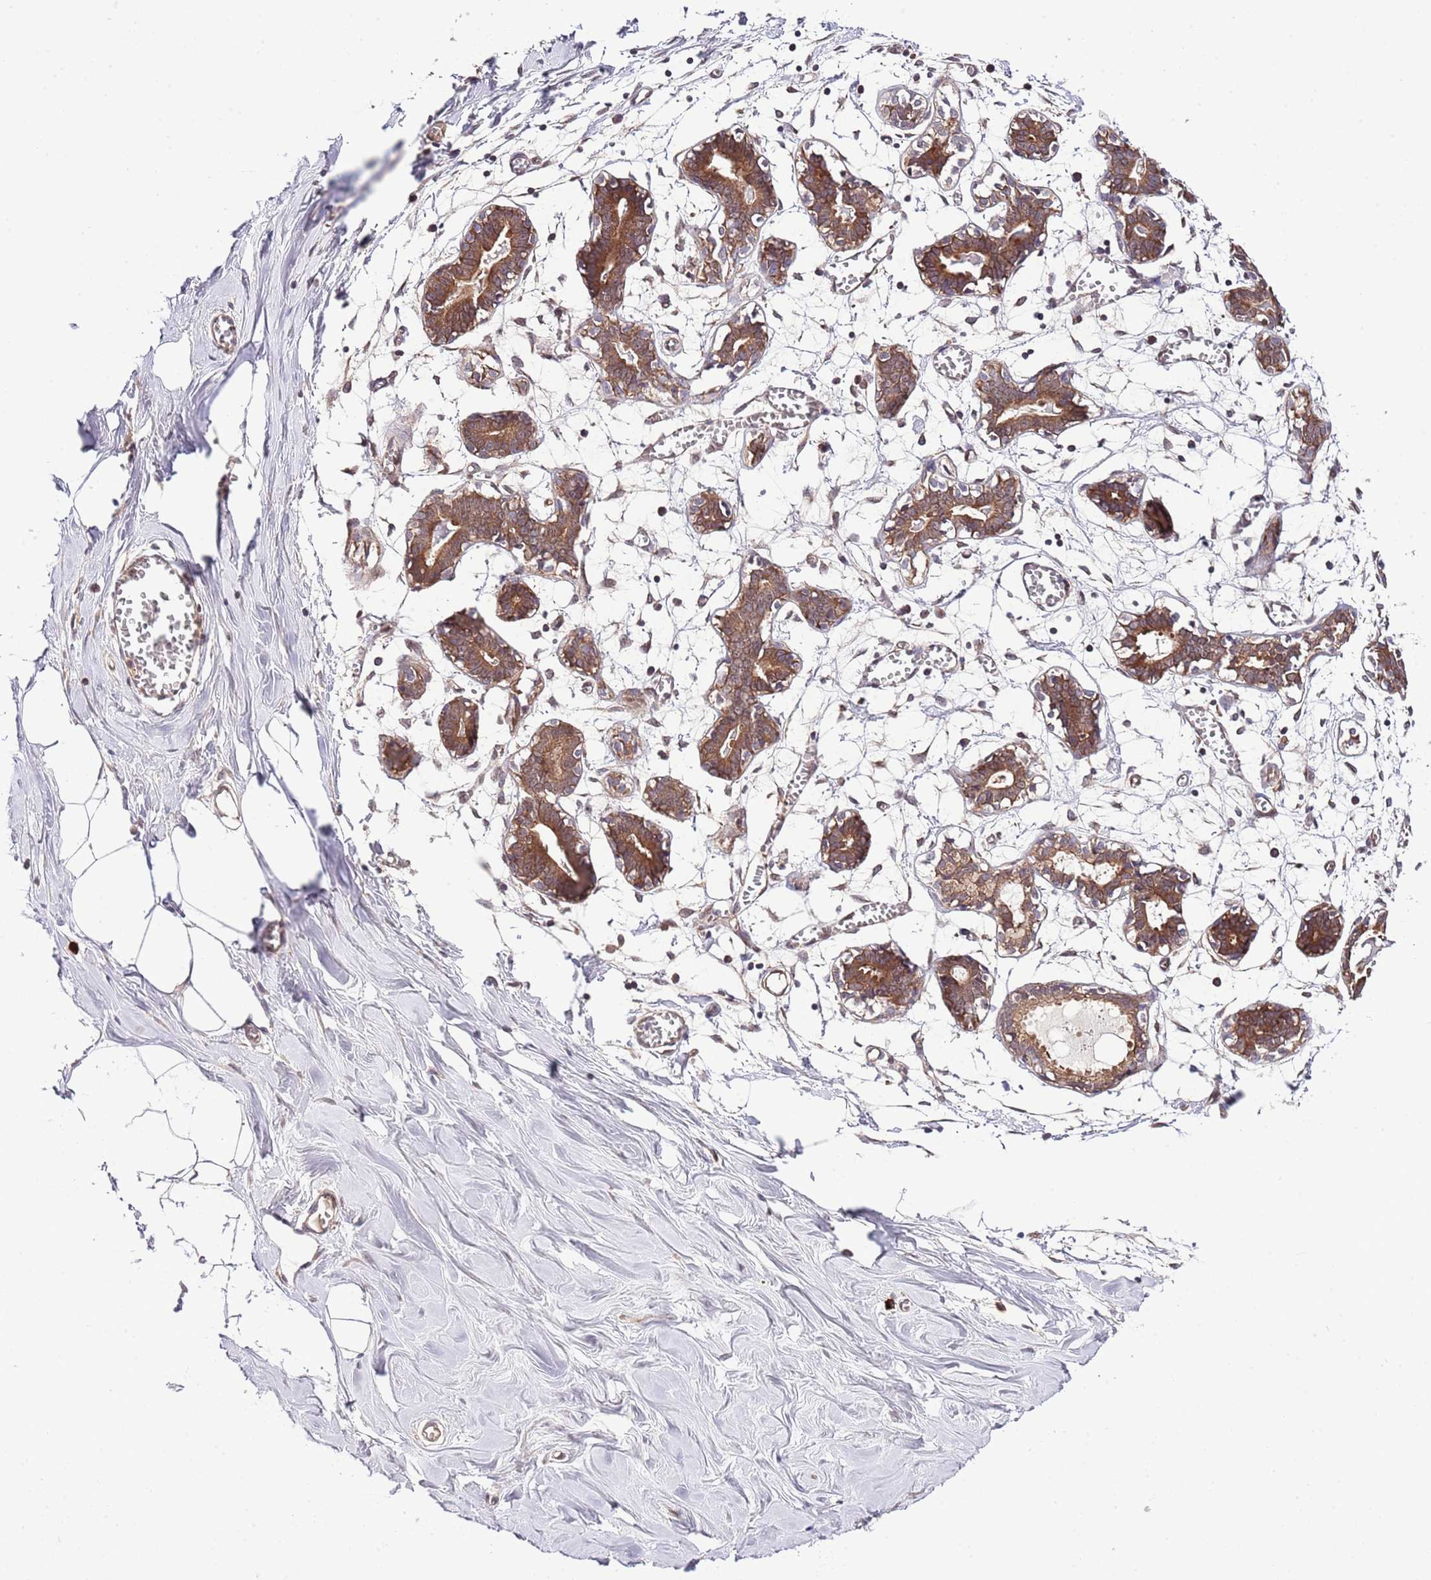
{"staining": {"intensity": "weak", "quantity": "25%-75%", "location": "cytoplasmic/membranous"}, "tissue": "breast", "cell_type": "Adipocytes", "image_type": "normal", "snomed": [{"axis": "morphology", "description": "Normal tissue, NOS"}, {"axis": "topography", "description": "Breast"}], "caption": "A brown stain labels weak cytoplasmic/membranous expression of a protein in adipocytes of benign breast. (DAB (3,3'-diaminobenzidine) IHC, brown staining for protein, blue staining for nuclei).", "gene": "DONSON", "patient": {"sex": "female", "age": 27}}